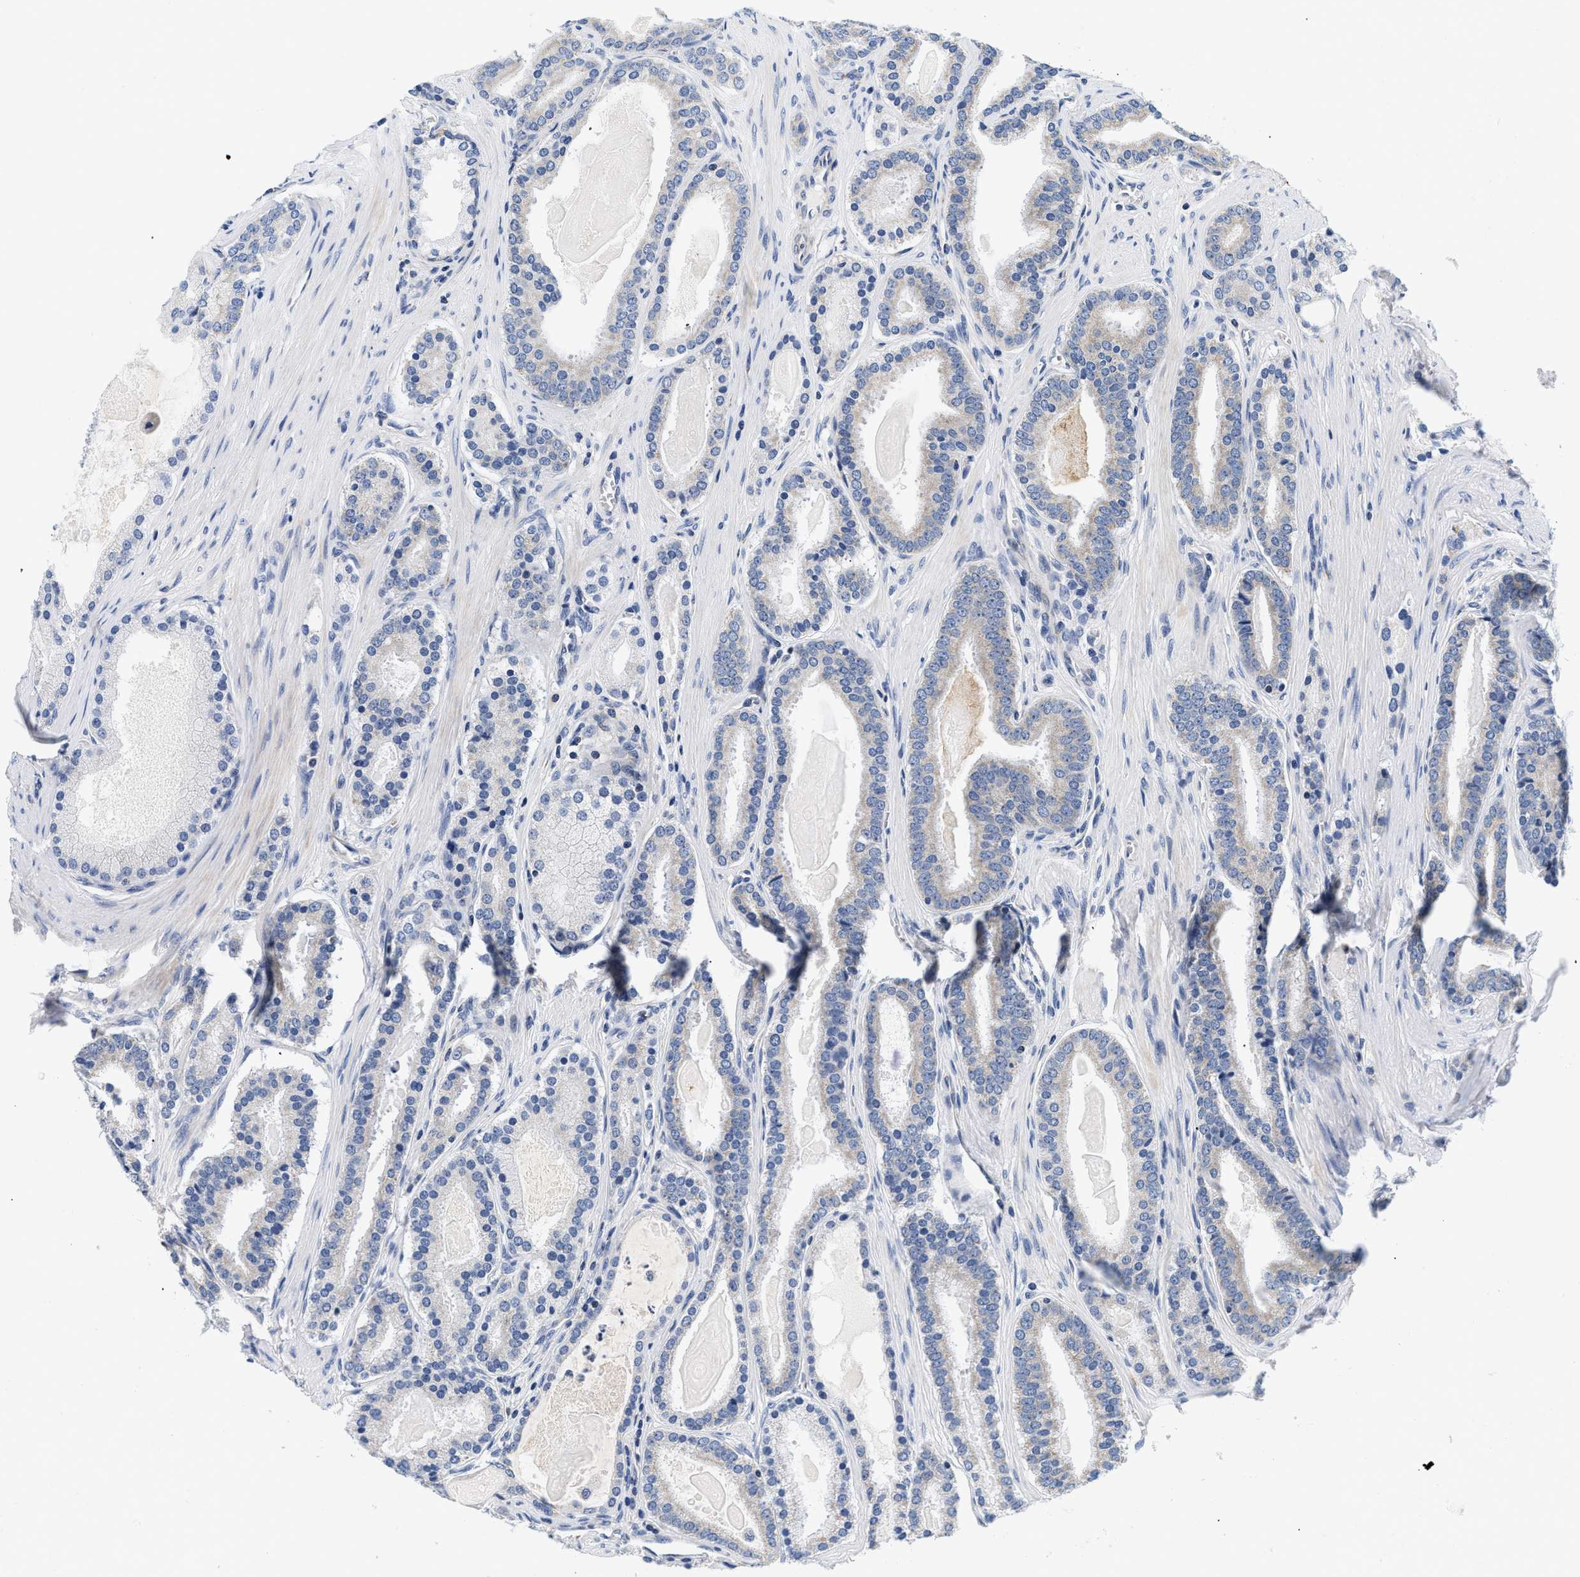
{"staining": {"intensity": "moderate", "quantity": "<25%", "location": "cytoplasmic/membranous"}, "tissue": "prostate cancer", "cell_type": "Tumor cells", "image_type": "cancer", "snomed": [{"axis": "morphology", "description": "Adenocarcinoma, High grade"}, {"axis": "topography", "description": "Prostate"}], "caption": "Approximately <25% of tumor cells in prostate adenocarcinoma (high-grade) show moderate cytoplasmic/membranous protein positivity as visualized by brown immunohistochemical staining.", "gene": "PDP1", "patient": {"sex": "male", "age": 60}}